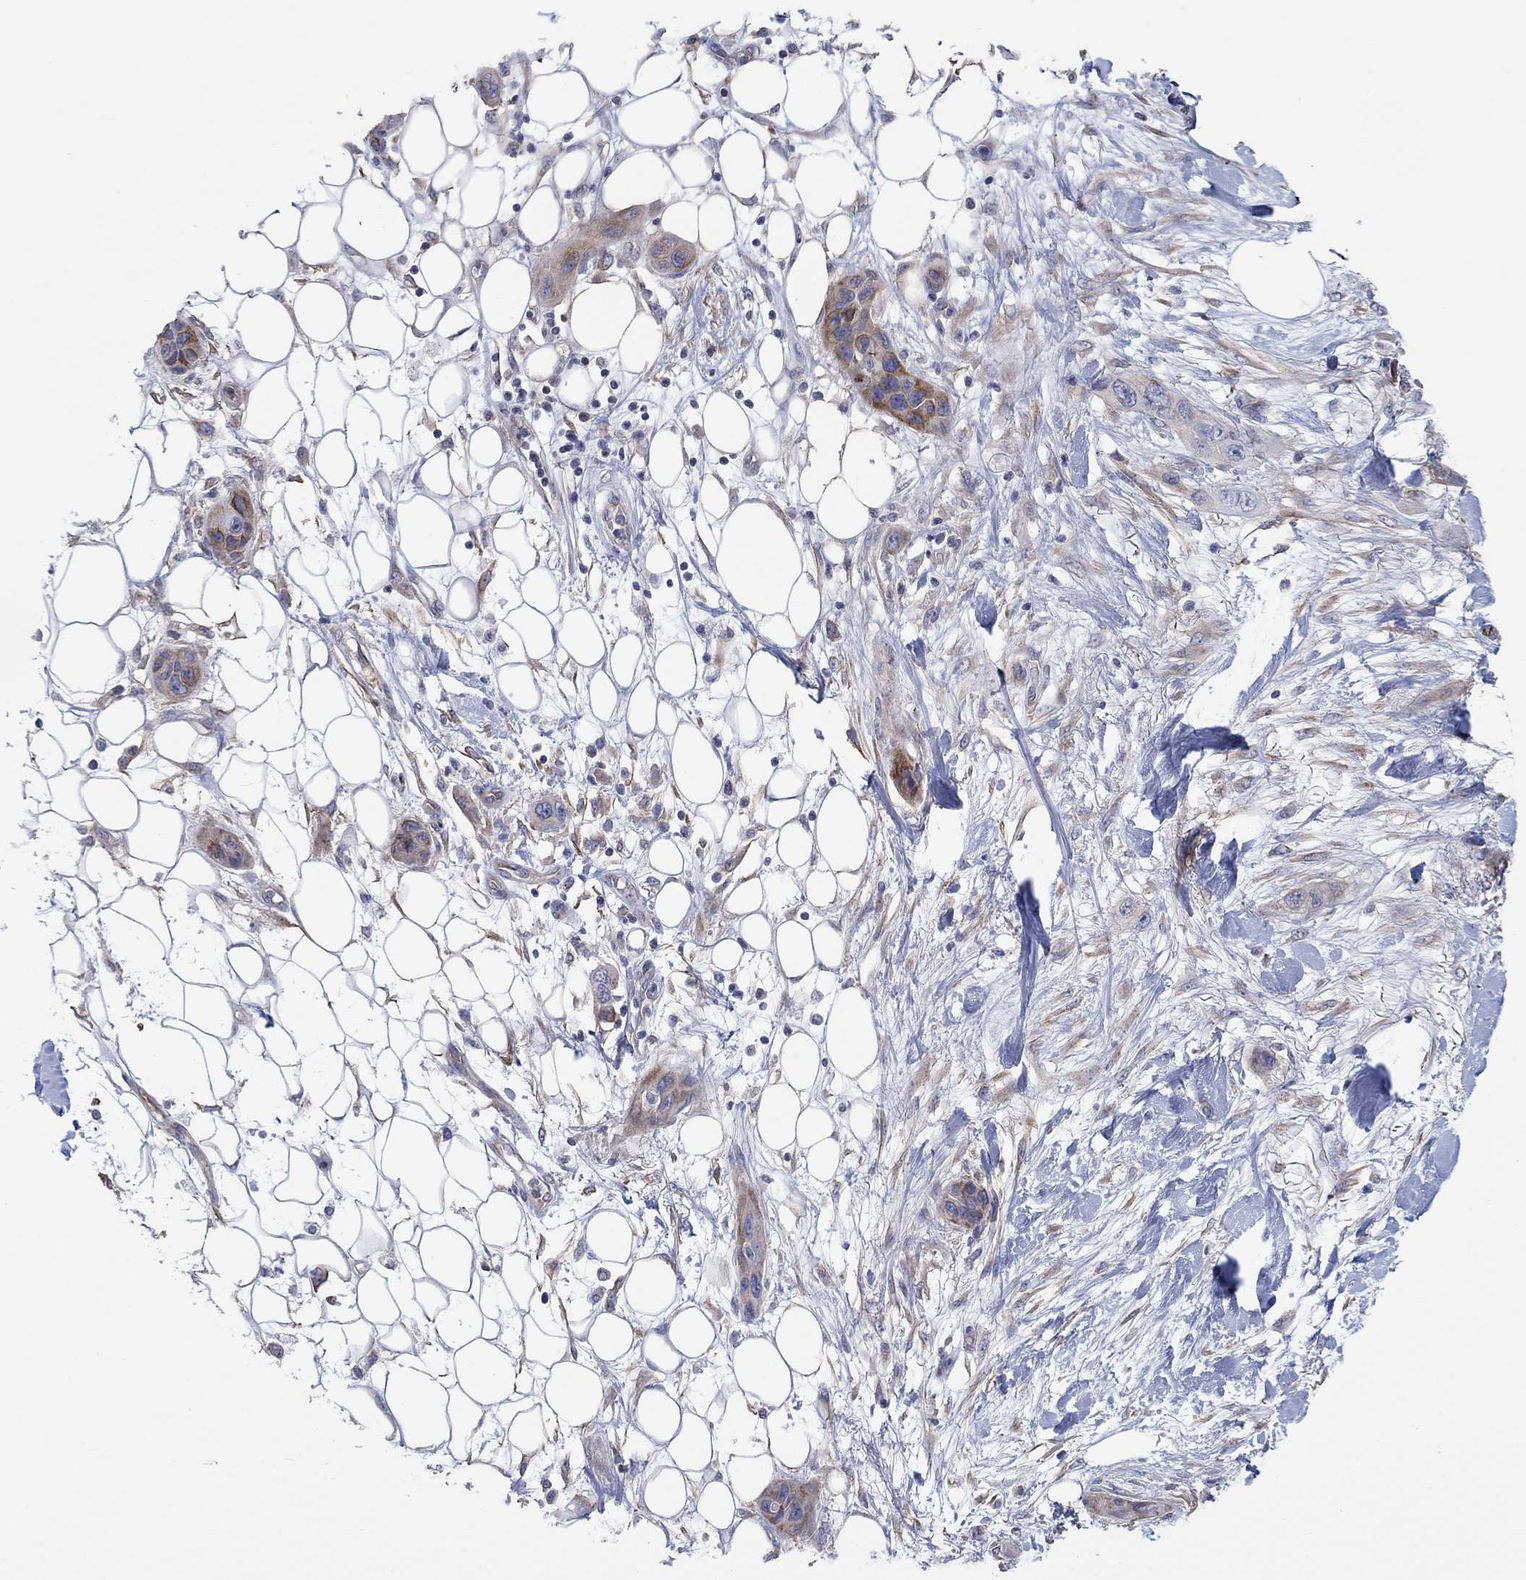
{"staining": {"intensity": "moderate", "quantity": "25%-75%", "location": "cytoplasmic/membranous"}, "tissue": "skin cancer", "cell_type": "Tumor cells", "image_type": "cancer", "snomed": [{"axis": "morphology", "description": "Squamous cell carcinoma, NOS"}, {"axis": "topography", "description": "Skin"}], "caption": "Skin cancer (squamous cell carcinoma) tissue shows moderate cytoplasmic/membranous expression in about 25%-75% of tumor cells, visualized by immunohistochemistry.", "gene": "TPRN", "patient": {"sex": "male", "age": 79}}